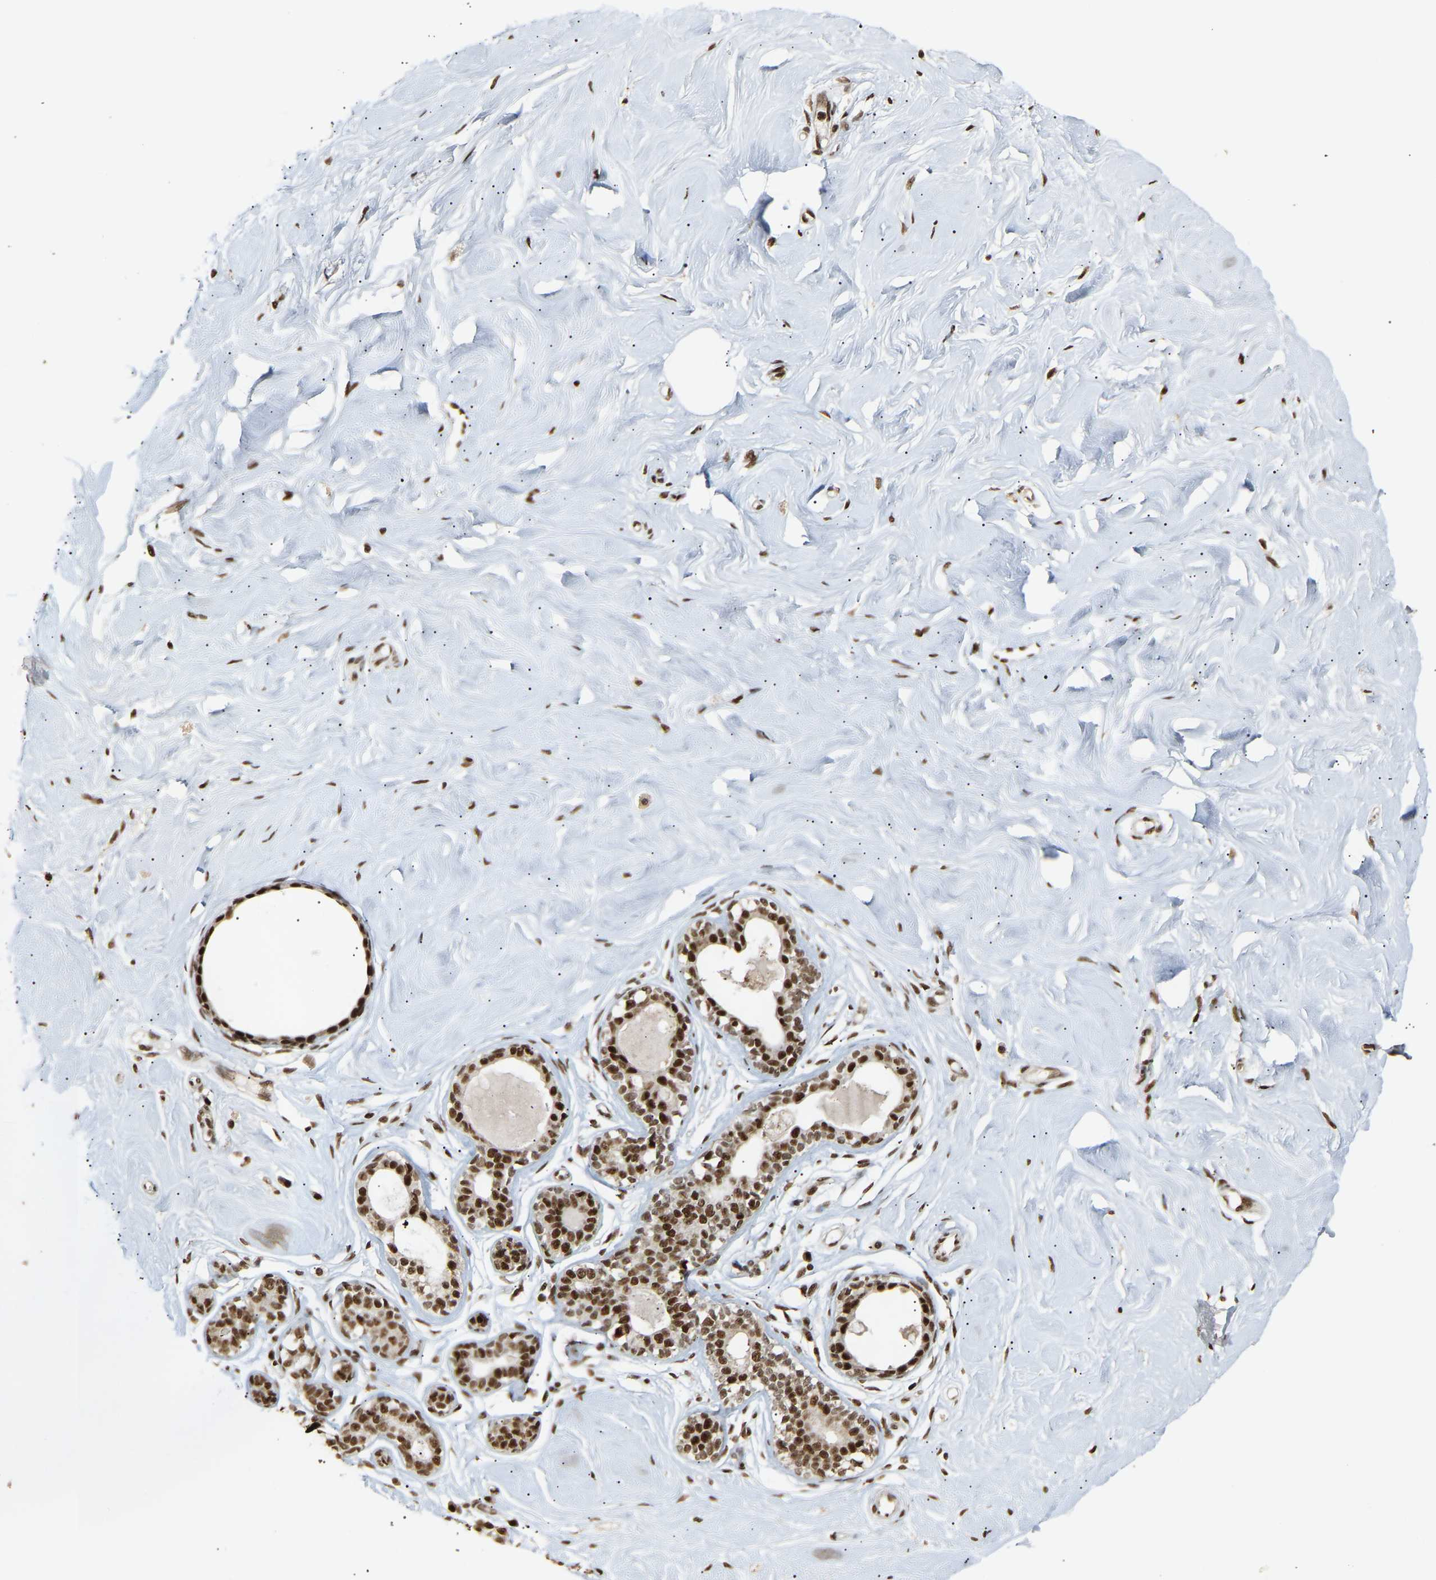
{"staining": {"intensity": "strong", "quantity": ">75%", "location": "nuclear"}, "tissue": "breast", "cell_type": "Adipocytes", "image_type": "normal", "snomed": [{"axis": "morphology", "description": "Normal tissue, NOS"}, {"axis": "topography", "description": "Breast"}], "caption": "Immunohistochemistry (DAB) staining of normal human breast exhibits strong nuclear protein expression in approximately >75% of adipocytes. (DAB = brown stain, brightfield microscopy at high magnification).", "gene": "ALYREF", "patient": {"sex": "female", "age": 23}}